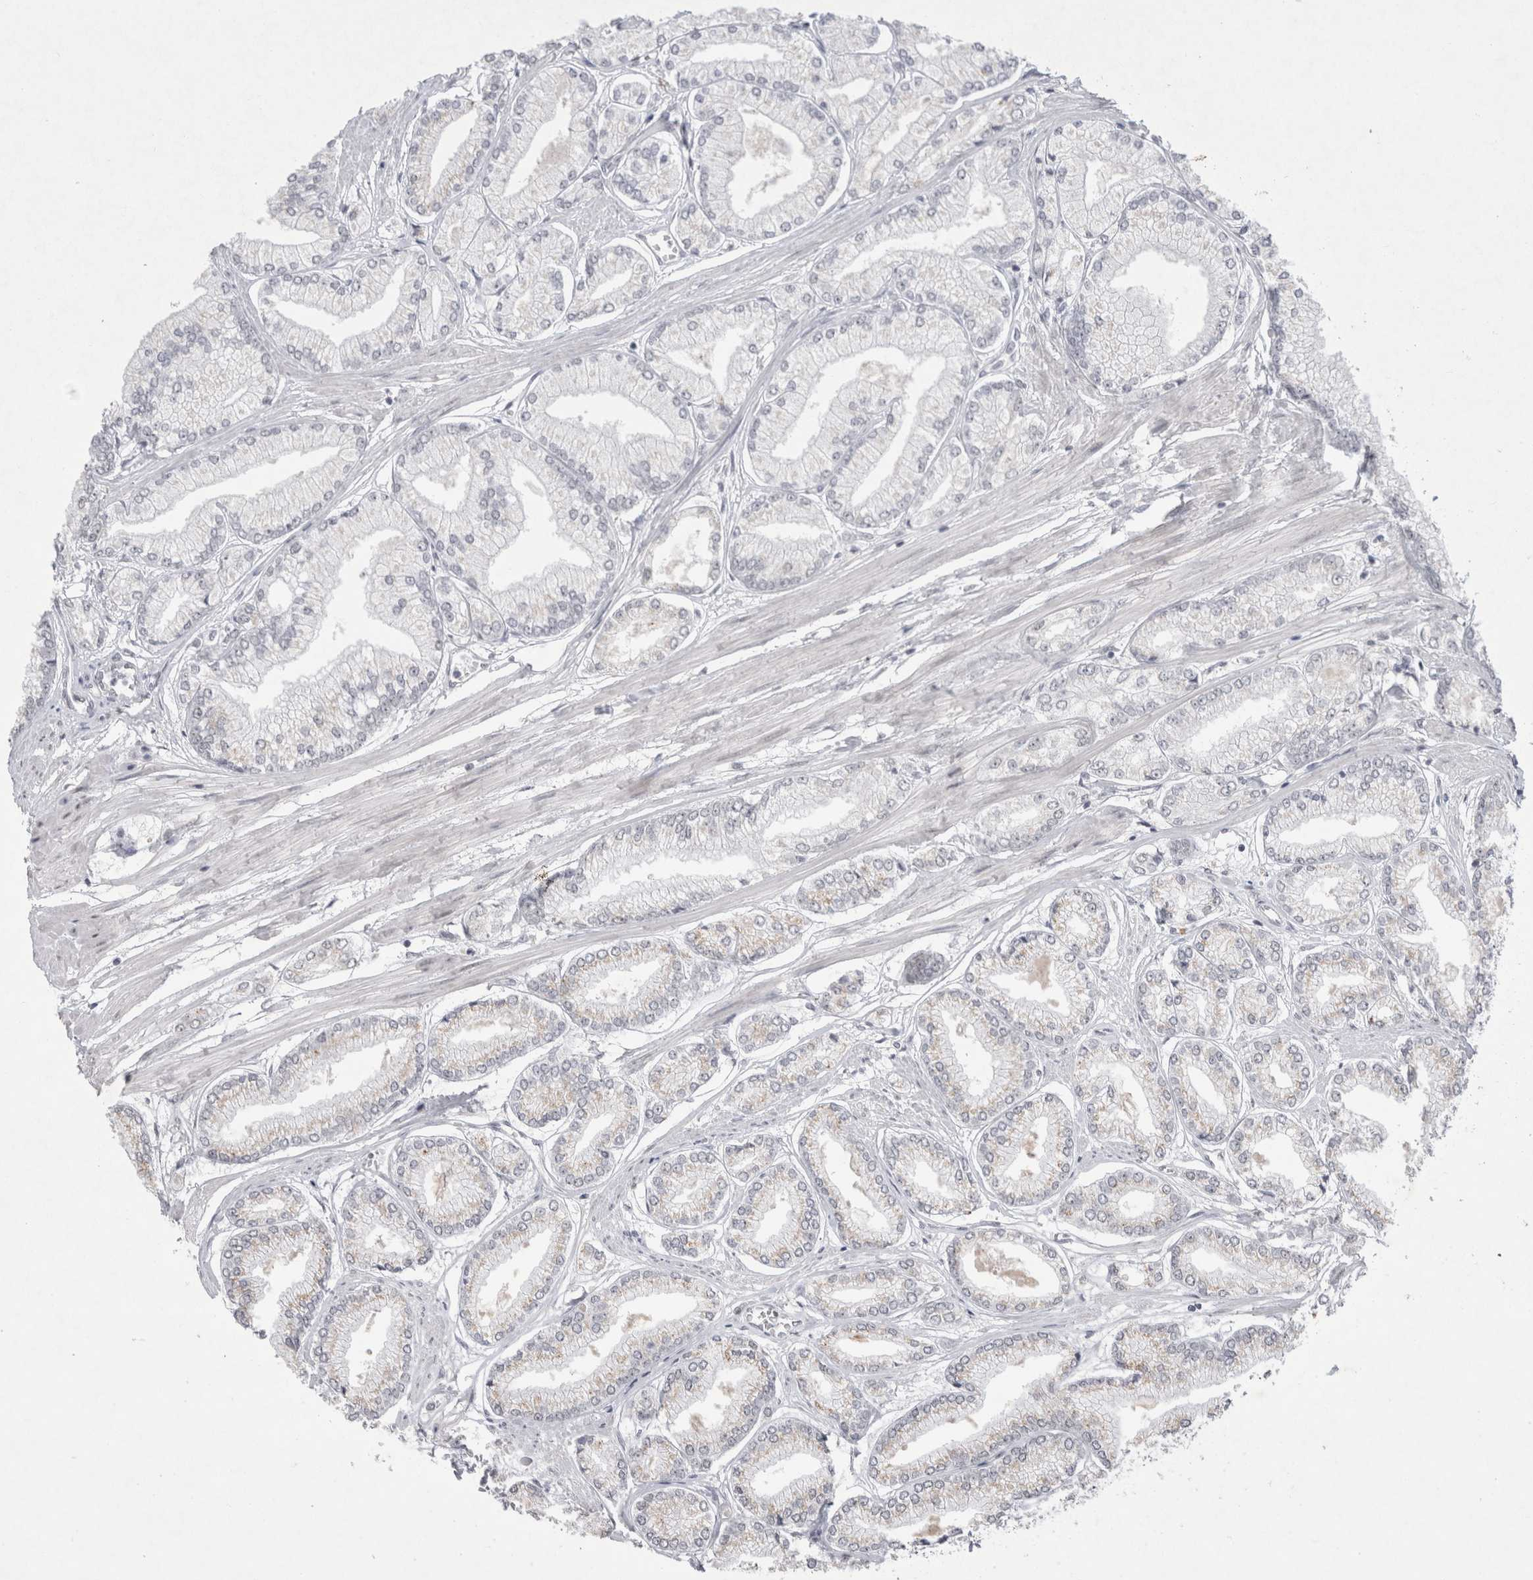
{"staining": {"intensity": "weak", "quantity": "<25%", "location": "cytoplasmic/membranous"}, "tissue": "prostate cancer", "cell_type": "Tumor cells", "image_type": "cancer", "snomed": [{"axis": "morphology", "description": "Adenocarcinoma, Low grade"}, {"axis": "topography", "description": "Prostate"}], "caption": "DAB immunohistochemical staining of prostate low-grade adenocarcinoma displays no significant staining in tumor cells.", "gene": "RECQL4", "patient": {"sex": "male", "age": 52}}